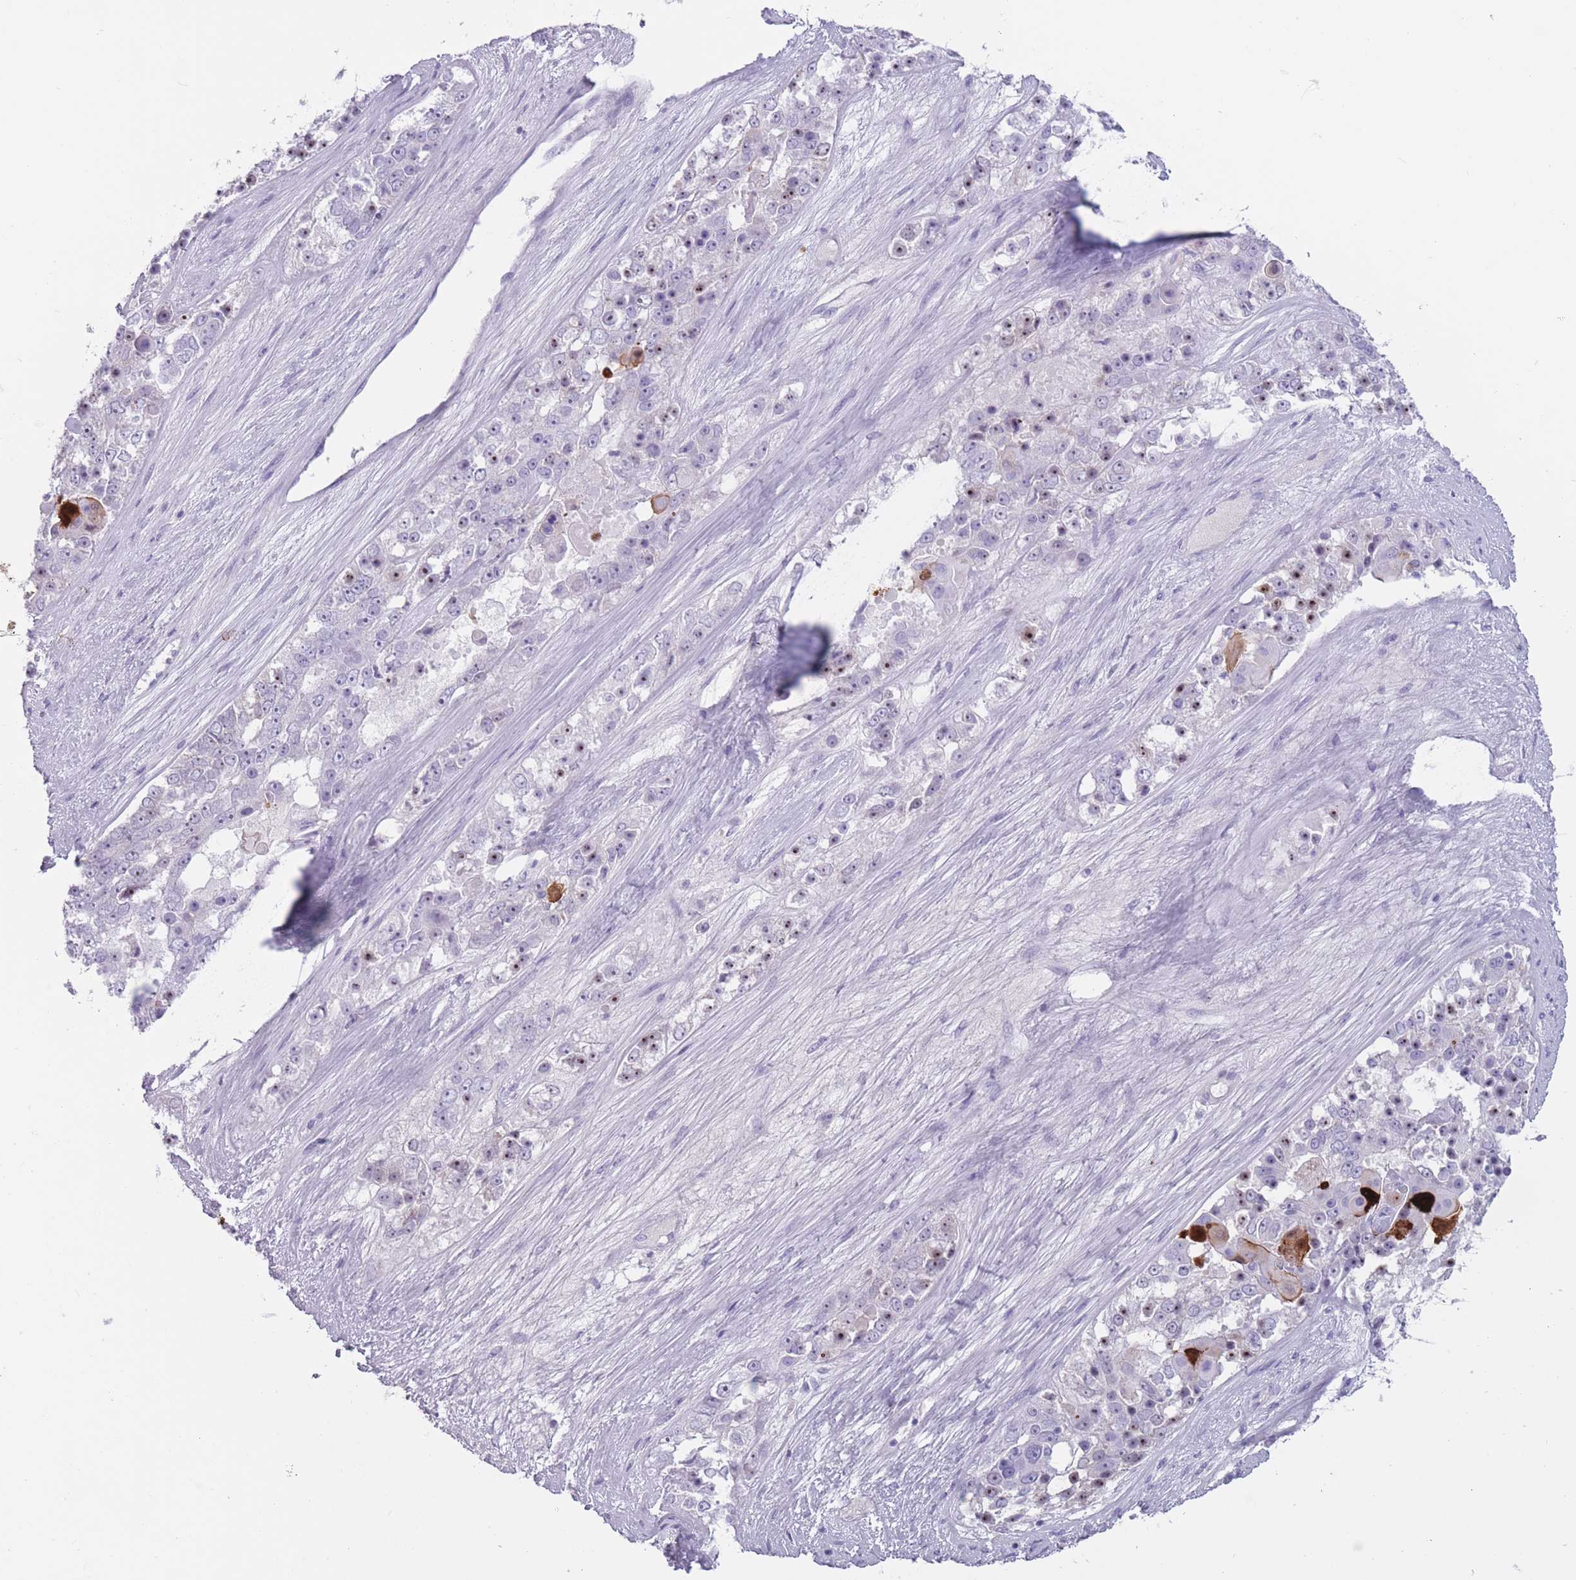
{"staining": {"intensity": "moderate", "quantity": "<25%", "location": "nuclear"}, "tissue": "ovarian cancer", "cell_type": "Tumor cells", "image_type": "cancer", "snomed": [{"axis": "morphology", "description": "Carcinoma, endometroid"}, {"axis": "topography", "description": "Ovary"}], "caption": "An image of ovarian cancer (endometroid carcinoma) stained for a protein reveals moderate nuclear brown staining in tumor cells.", "gene": "PNMA3", "patient": {"sex": "female", "age": 51}}